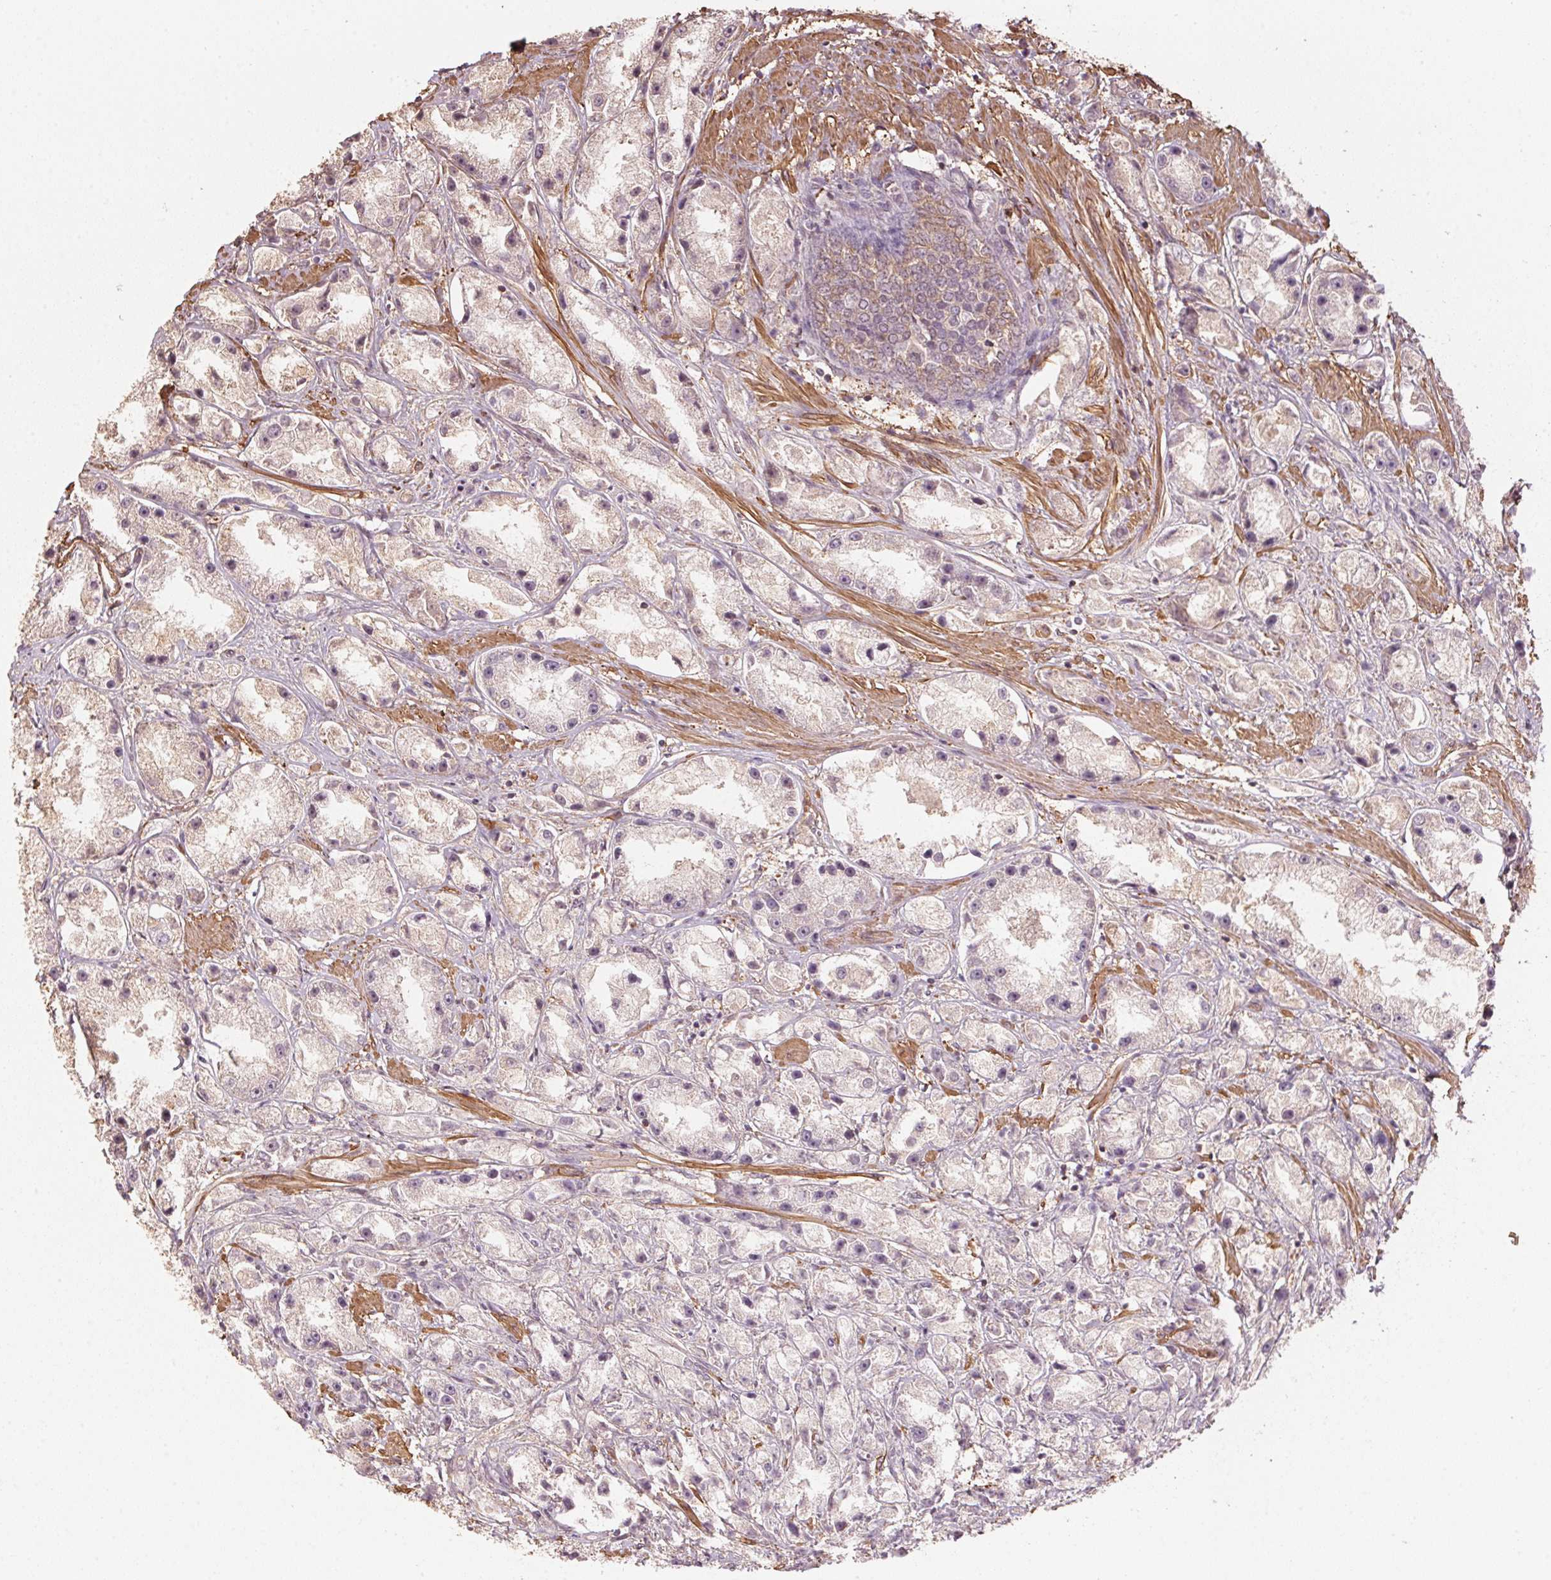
{"staining": {"intensity": "negative", "quantity": "none", "location": "none"}, "tissue": "prostate cancer", "cell_type": "Tumor cells", "image_type": "cancer", "snomed": [{"axis": "morphology", "description": "Adenocarcinoma, High grade"}, {"axis": "topography", "description": "Prostate"}], "caption": "A high-resolution image shows IHC staining of high-grade adenocarcinoma (prostate), which shows no significant expression in tumor cells.", "gene": "QDPR", "patient": {"sex": "male", "age": 67}}